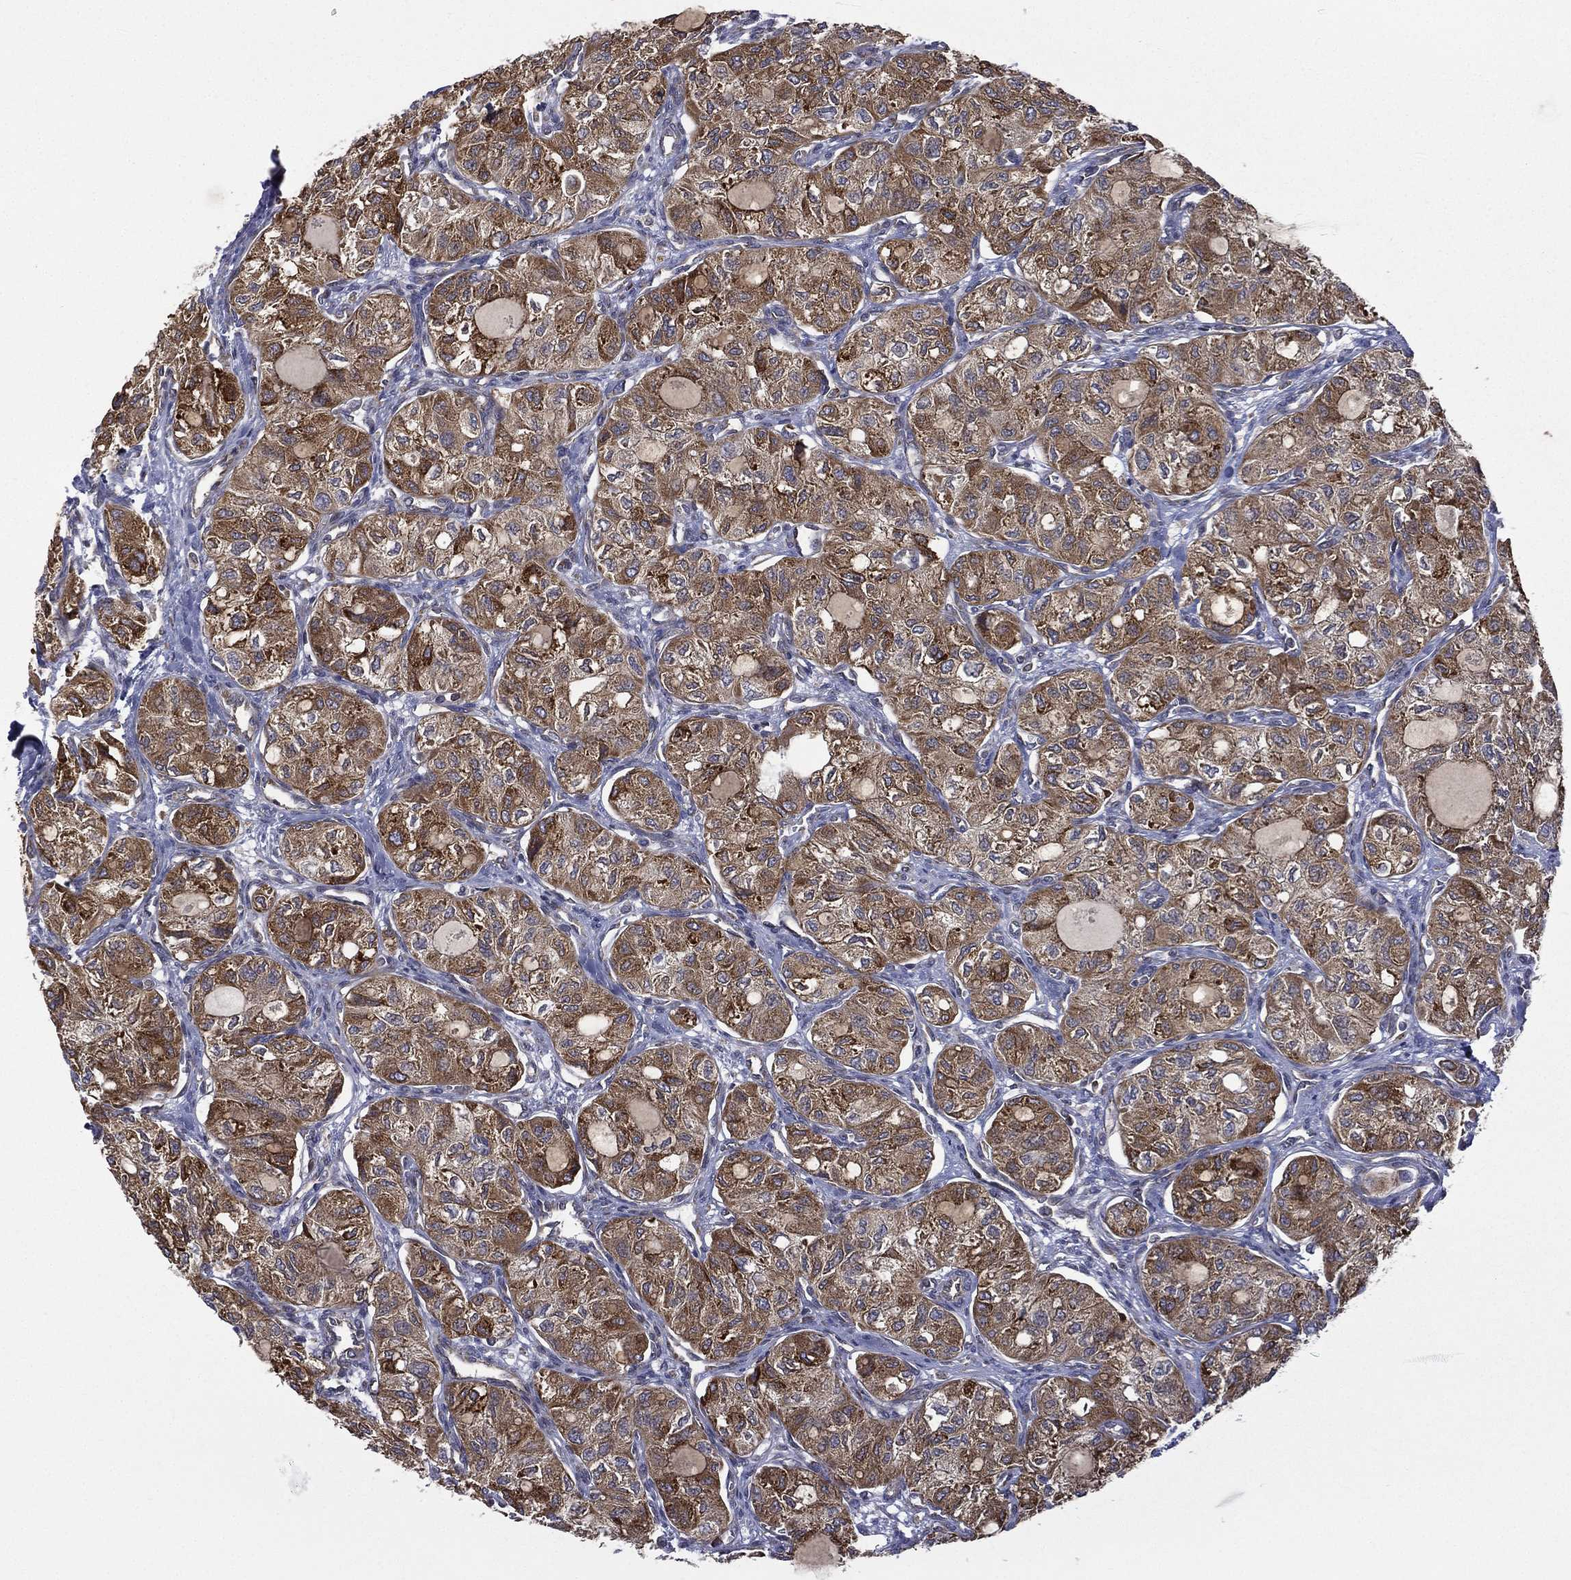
{"staining": {"intensity": "strong", "quantity": ">75%", "location": "cytoplasmic/membranous"}, "tissue": "thyroid cancer", "cell_type": "Tumor cells", "image_type": "cancer", "snomed": [{"axis": "morphology", "description": "Follicular adenoma carcinoma, NOS"}, {"axis": "topography", "description": "Thyroid gland"}], "caption": "Tumor cells show high levels of strong cytoplasmic/membranous staining in approximately >75% of cells in thyroid cancer (follicular adenoma carcinoma).", "gene": "C20orf96", "patient": {"sex": "male", "age": 75}}